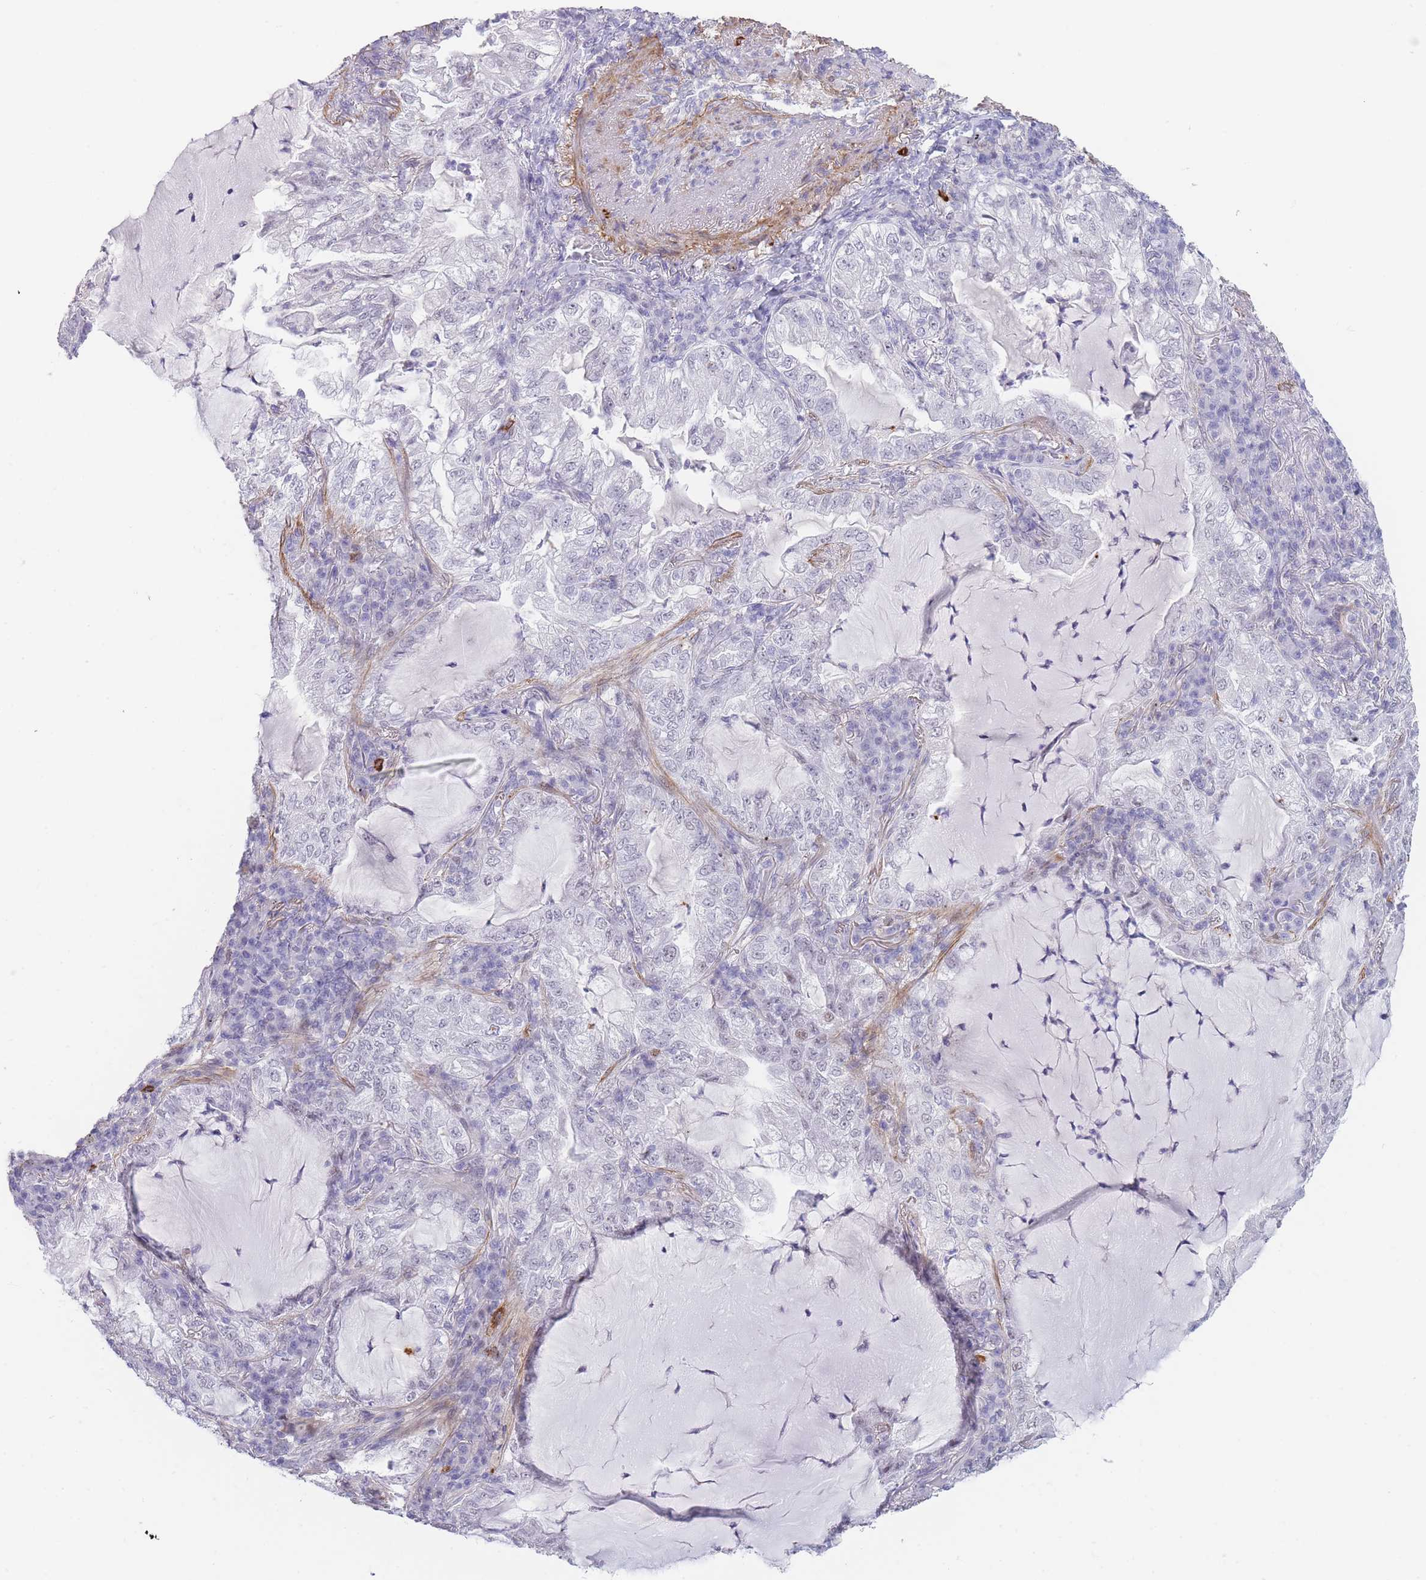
{"staining": {"intensity": "negative", "quantity": "none", "location": "none"}, "tissue": "lung cancer", "cell_type": "Tumor cells", "image_type": "cancer", "snomed": [{"axis": "morphology", "description": "Adenocarcinoma, NOS"}, {"axis": "topography", "description": "Lung"}], "caption": "Tumor cells show no significant protein expression in lung adenocarcinoma.", "gene": "ASAP3", "patient": {"sex": "female", "age": 73}}